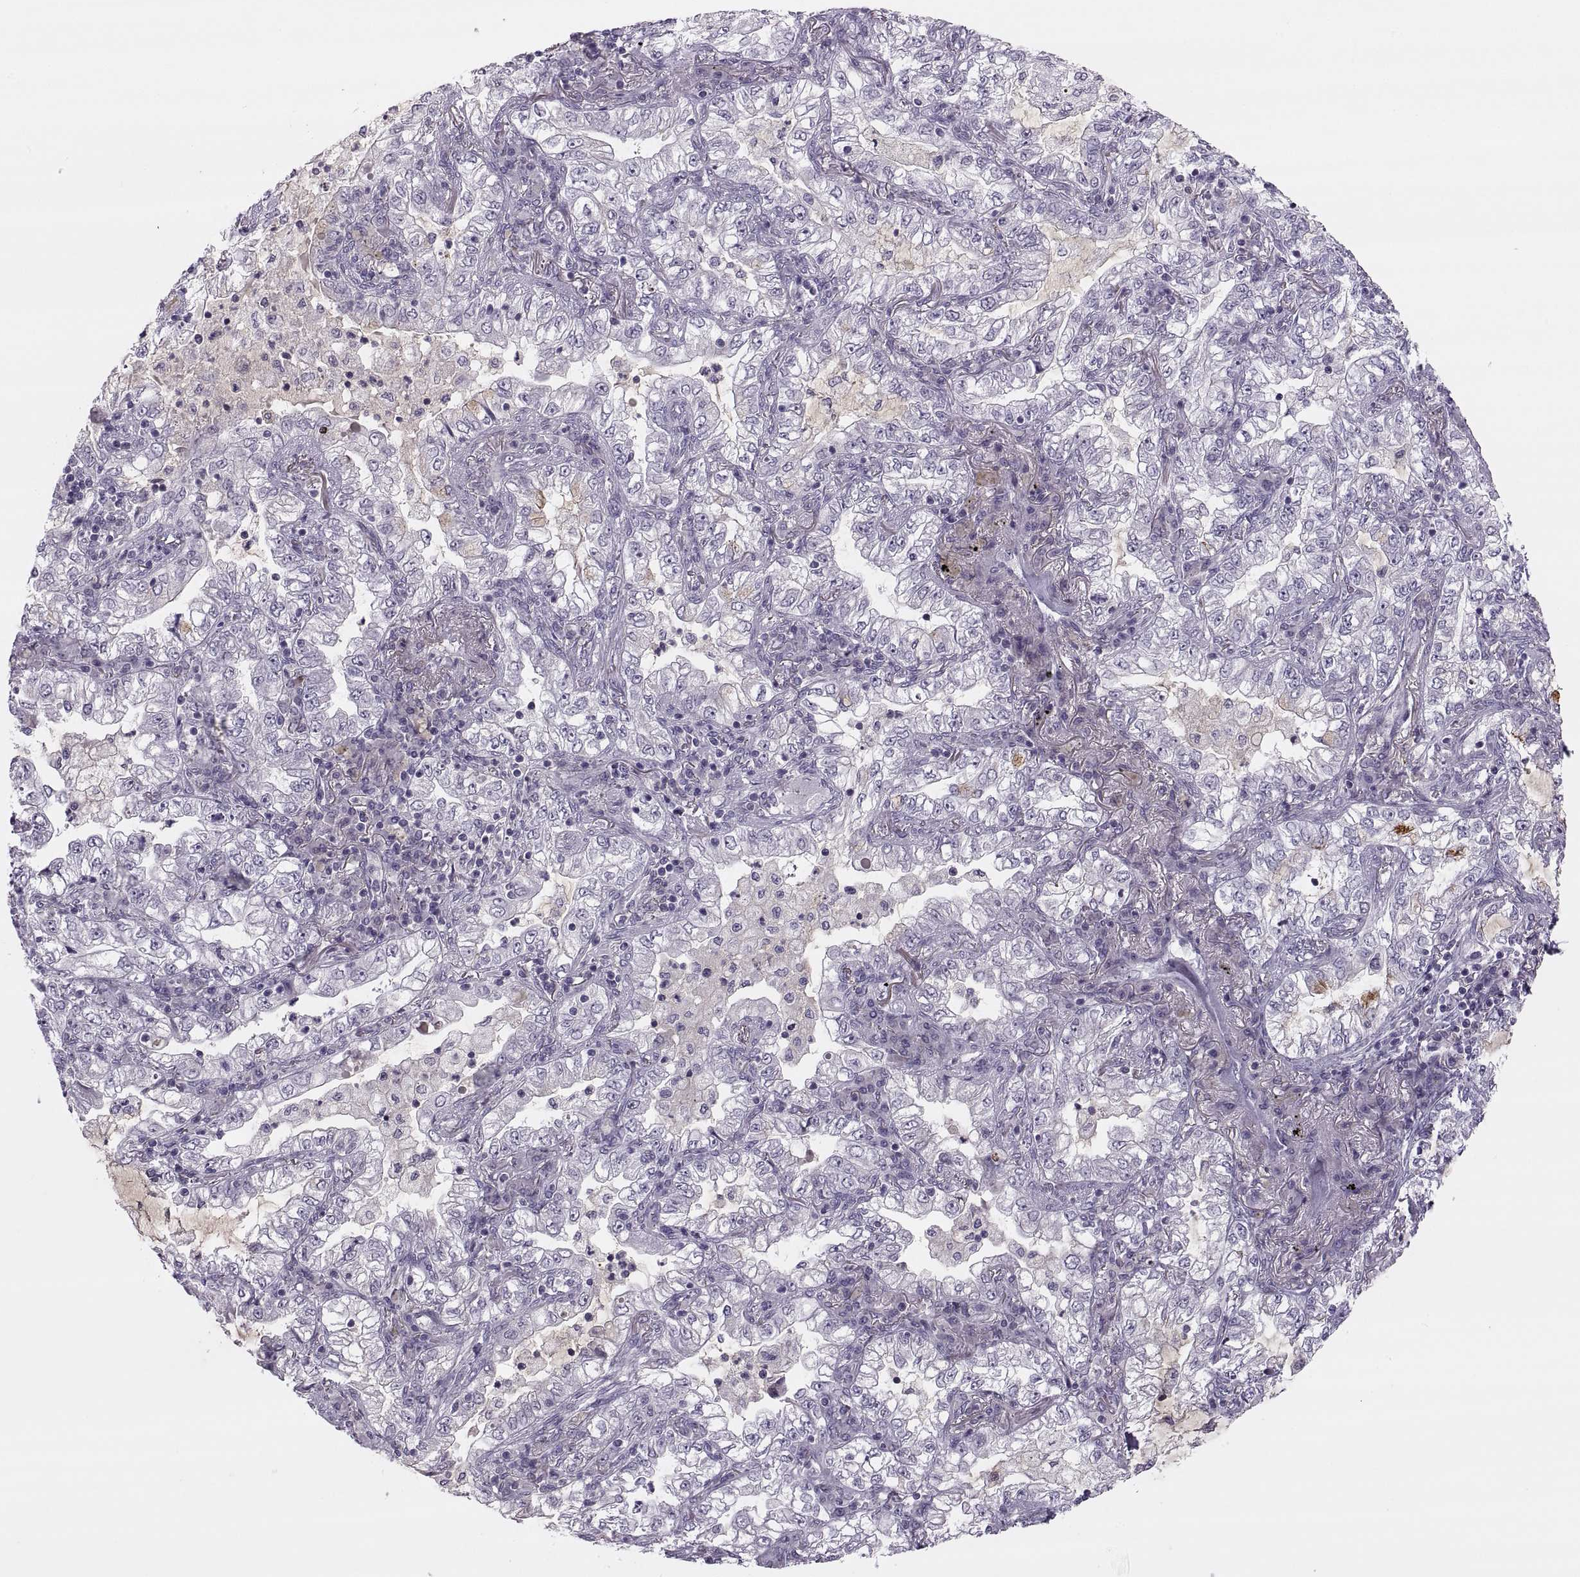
{"staining": {"intensity": "negative", "quantity": "none", "location": "none"}, "tissue": "lung cancer", "cell_type": "Tumor cells", "image_type": "cancer", "snomed": [{"axis": "morphology", "description": "Adenocarcinoma, NOS"}, {"axis": "topography", "description": "Lung"}], "caption": "Immunohistochemical staining of human adenocarcinoma (lung) exhibits no significant expression in tumor cells.", "gene": "CHCT1", "patient": {"sex": "female", "age": 73}}